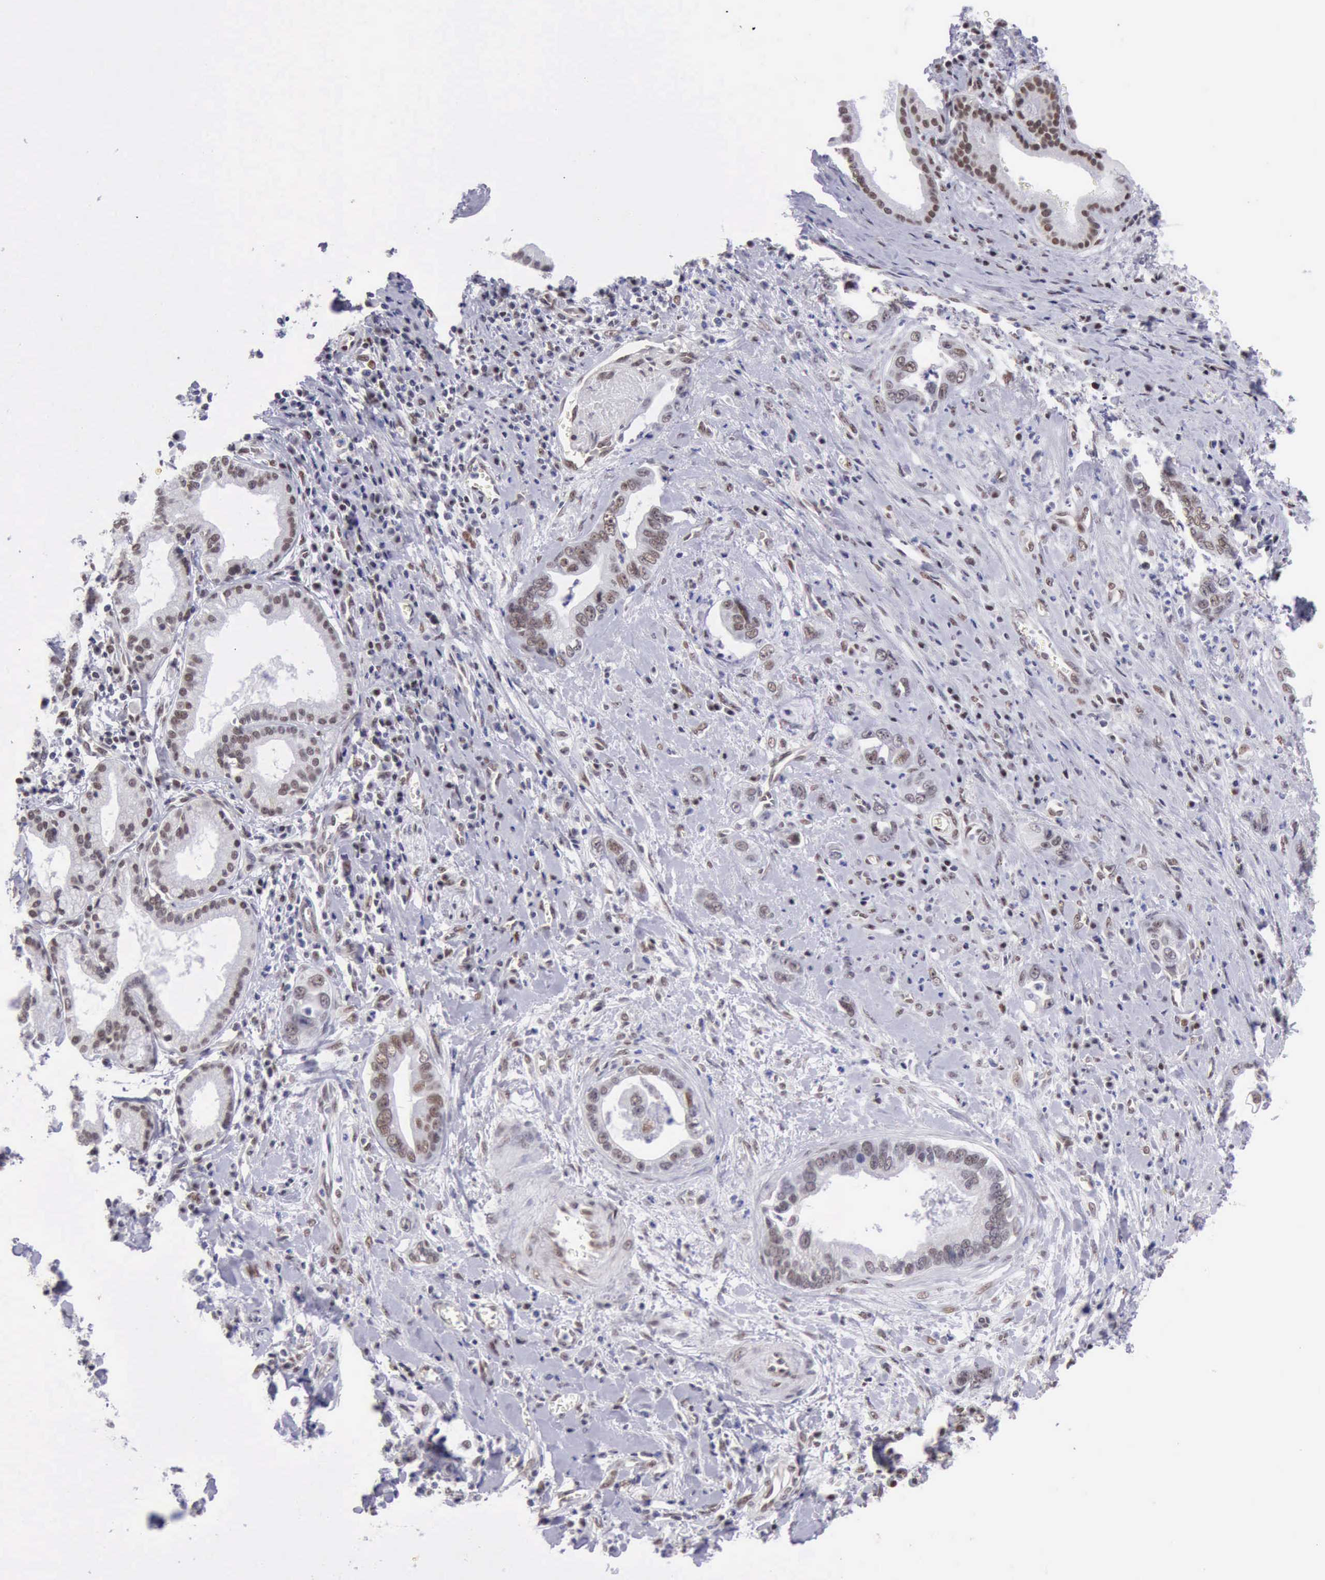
{"staining": {"intensity": "weak", "quantity": "25%-75%", "location": "nuclear"}, "tissue": "pancreatic cancer", "cell_type": "Tumor cells", "image_type": "cancer", "snomed": [{"axis": "morphology", "description": "Adenocarcinoma, NOS"}, {"axis": "topography", "description": "Pancreas"}], "caption": "Immunohistochemistry micrograph of pancreatic adenocarcinoma stained for a protein (brown), which demonstrates low levels of weak nuclear positivity in approximately 25%-75% of tumor cells.", "gene": "ERCC4", "patient": {"sex": "male", "age": 69}}